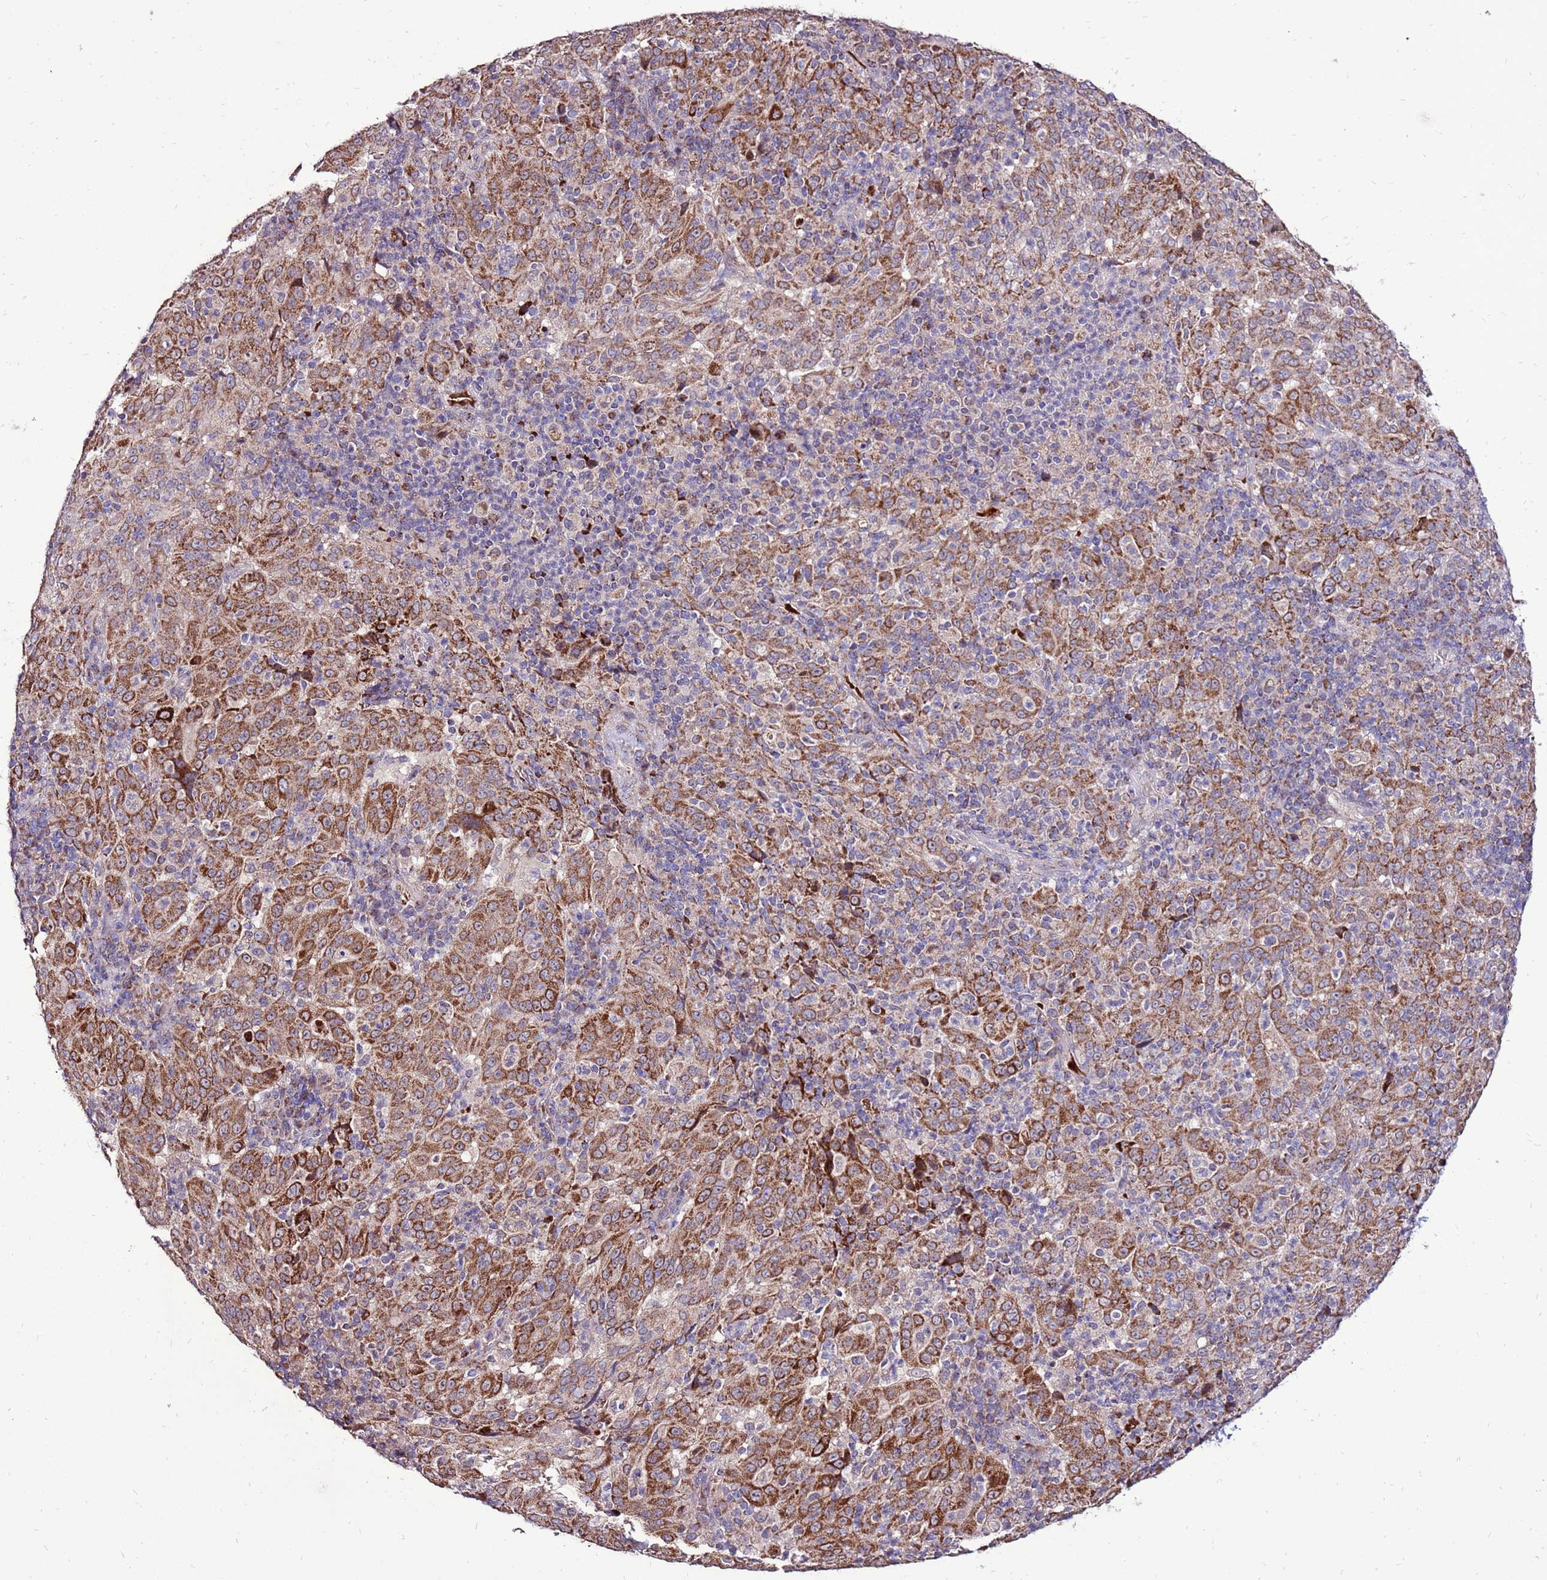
{"staining": {"intensity": "strong", "quantity": "25%-75%", "location": "cytoplasmic/membranous"}, "tissue": "pancreatic cancer", "cell_type": "Tumor cells", "image_type": "cancer", "snomed": [{"axis": "morphology", "description": "Adenocarcinoma, NOS"}, {"axis": "topography", "description": "Pancreas"}], "caption": "High-power microscopy captured an IHC micrograph of pancreatic cancer (adenocarcinoma), revealing strong cytoplasmic/membranous positivity in approximately 25%-75% of tumor cells.", "gene": "SPSB3", "patient": {"sex": "male", "age": 63}}